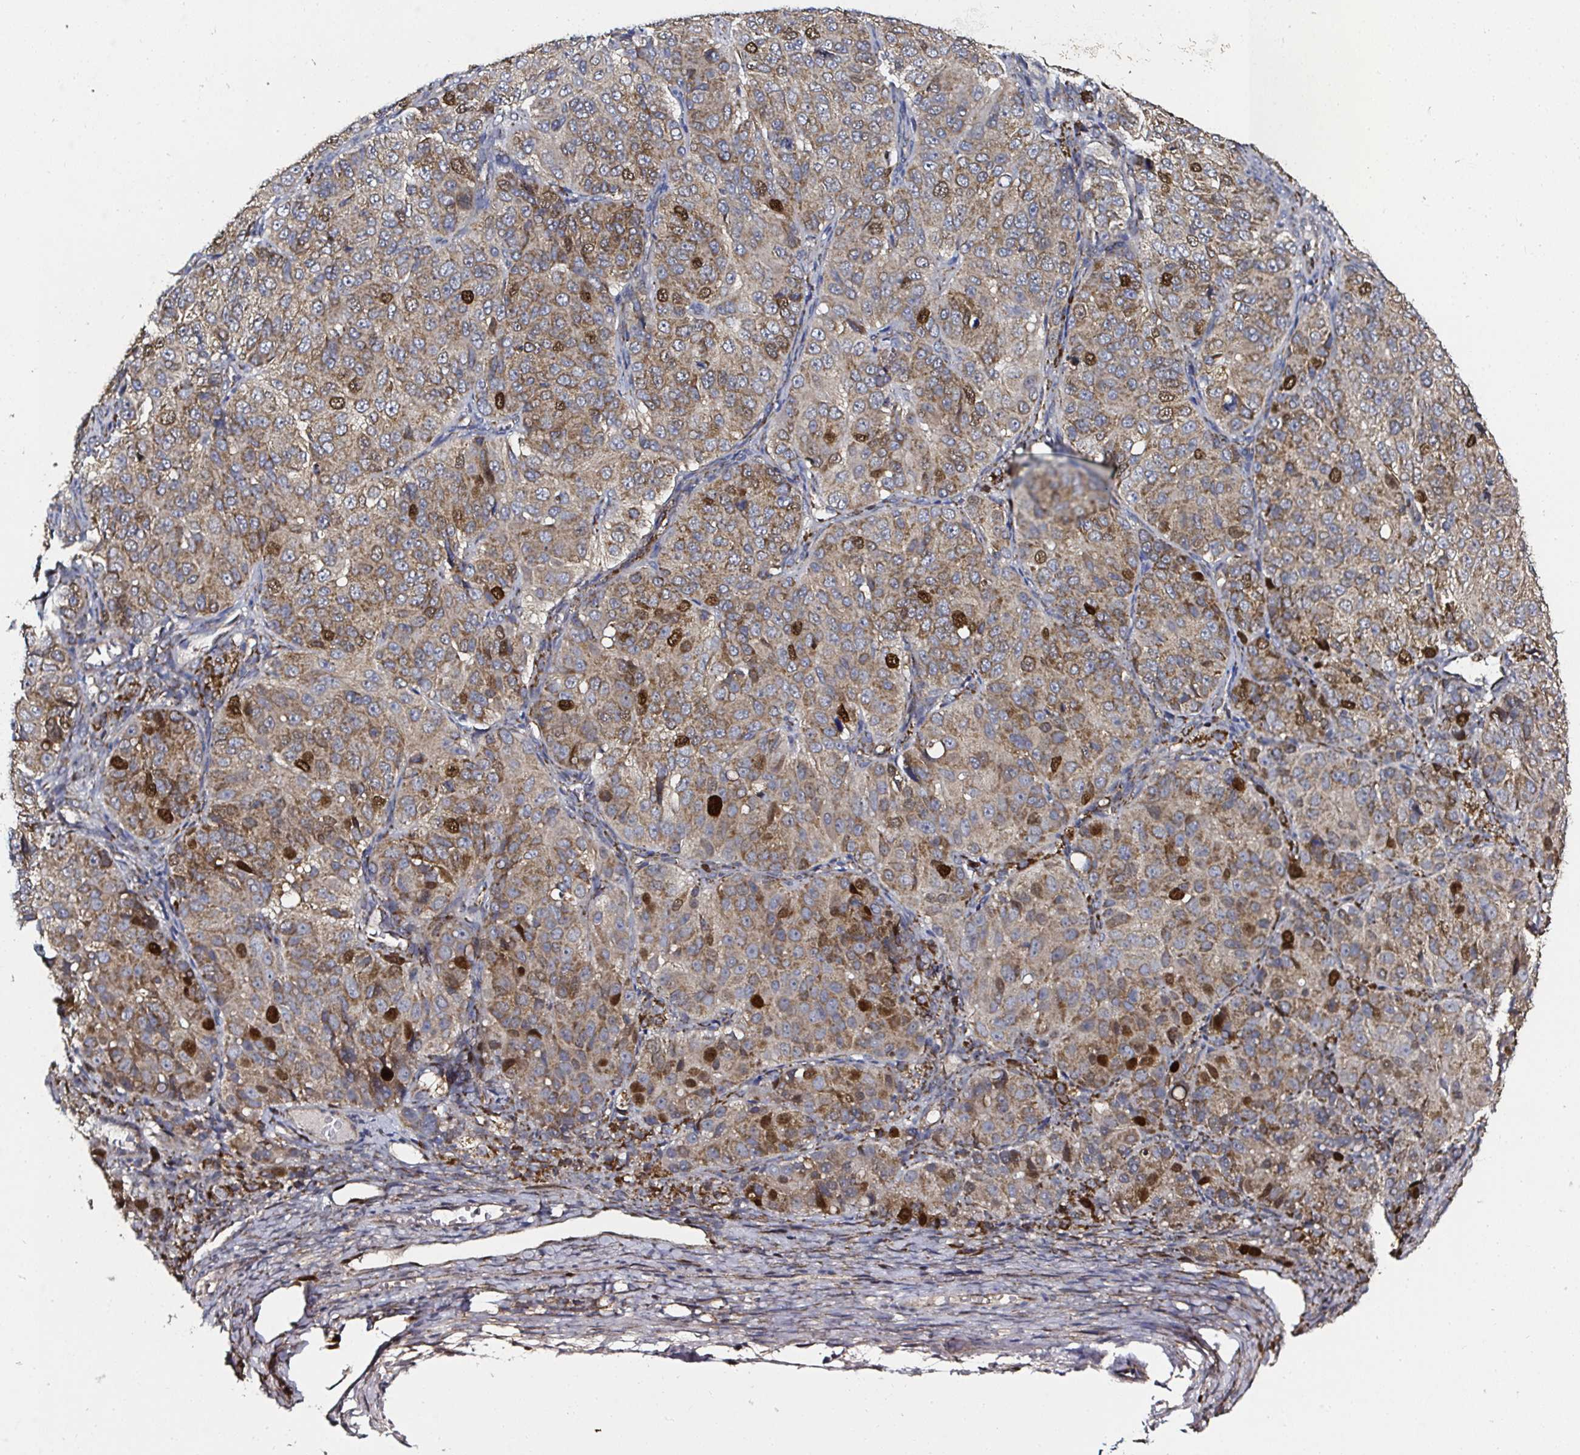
{"staining": {"intensity": "moderate", "quantity": "25%-75%", "location": "cytoplasmic/membranous,nuclear"}, "tissue": "ovarian cancer", "cell_type": "Tumor cells", "image_type": "cancer", "snomed": [{"axis": "morphology", "description": "Carcinoma, endometroid"}, {"axis": "topography", "description": "Ovary"}], "caption": "Brown immunohistochemical staining in endometroid carcinoma (ovarian) displays moderate cytoplasmic/membranous and nuclear staining in about 25%-75% of tumor cells.", "gene": "ATAD3B", "patient": {"sex": "female", "age": 51}}